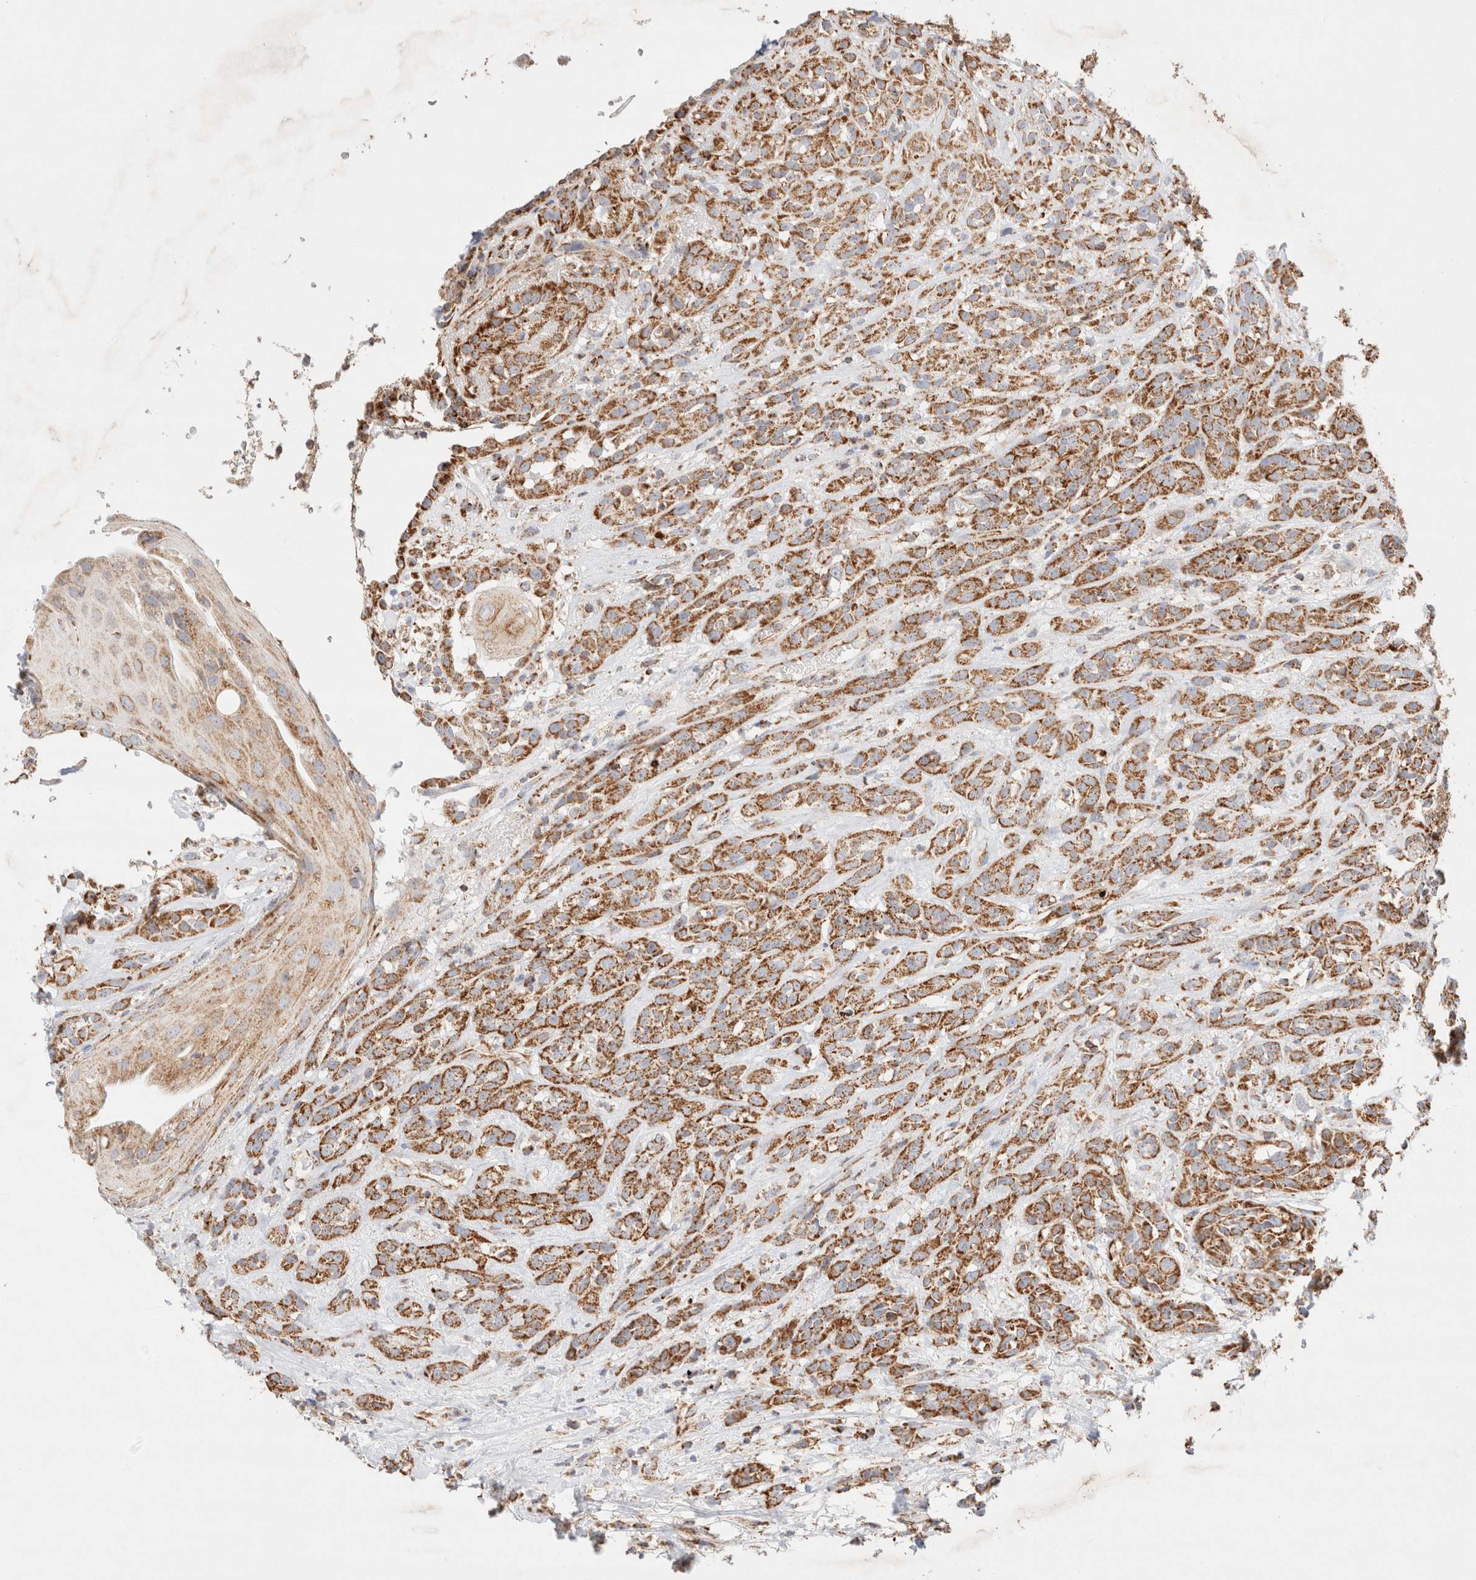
{"staining": {"intensity": "strong", "quantity": ">75%", "location": "cytoplasmic/membranous"}, "tissue": "head and neck cancer", "cell_type": "Tumor cells", "image_type": "cancer", "snomed": [{"axis": "morphology", "description": "Normal tissue, NOS"}, {"axis": "morphology", "description": "Squamous cell carcinoma, NOS"}, {"axis": "topography", "description": "Cartilage tissue"}, {"axis": "topography", "description": "Head-Neck"}], "caption": "DAB (3,3'-diaminobenzidine) immunohistochemical staining of human squamous cell carcinoma (head and neck) exhibits strong cytoplasmic/membranous protein staining in approximately >75% of tumor cells.", "gene": "PHB2", "patient": {"sex": "male", "age": 62}}